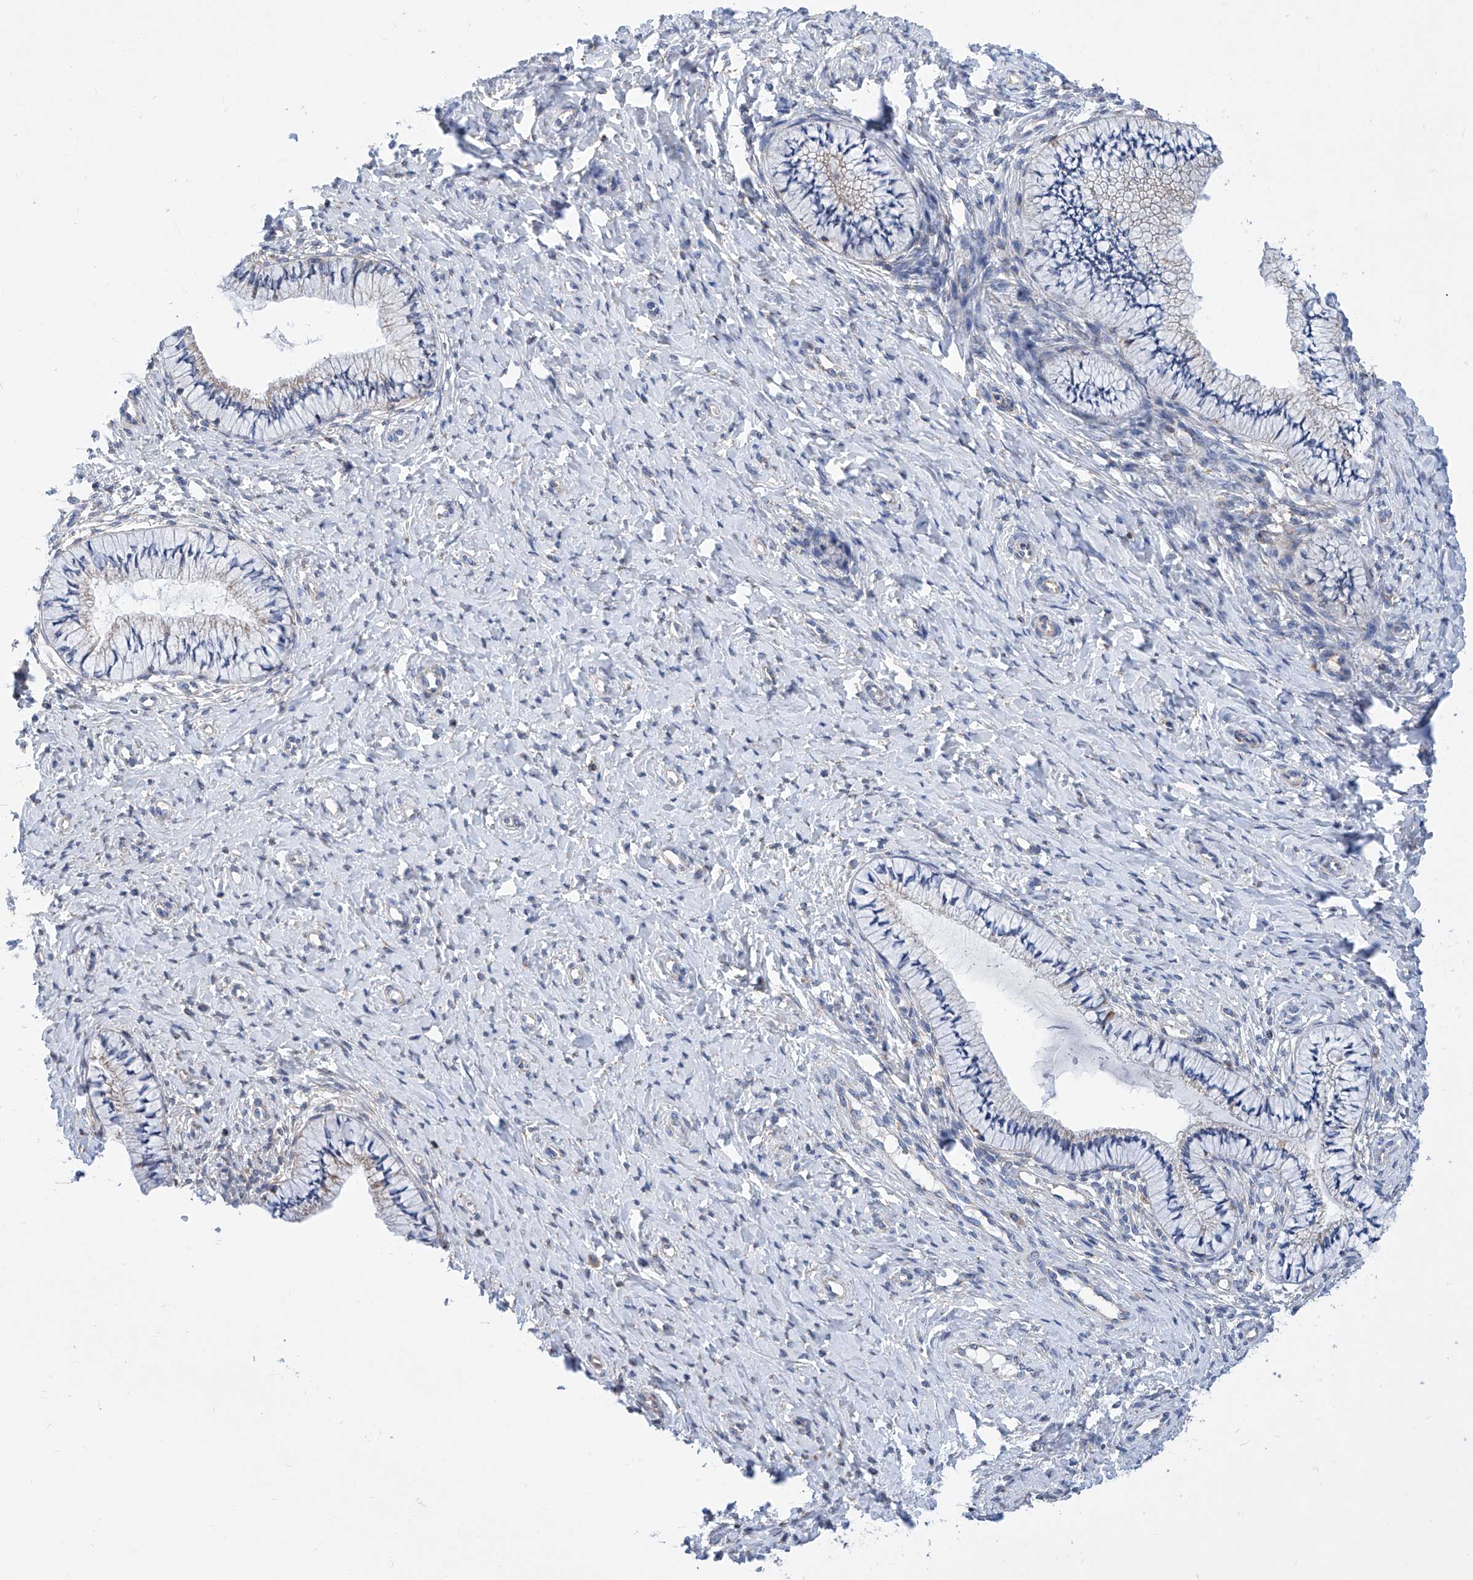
{"staining": {"intensity": "negative", "quantity": "none", "location": "none"}, "tissue": "cervix", "cell_type": "Glandular cells", "image_type": "normal", "snomed": [{"axis": "morphology", "description": "Normal tissue, NOS"}, {"axis": "topography", "description": "Cervix"}], "caption": "This is a photomicrograph of immunohistochemistry staining of normal cervix, which shows no expression in glandular cells.", "gene": "MAD2L1", "patient": {"sex": "female", "age": 36}}